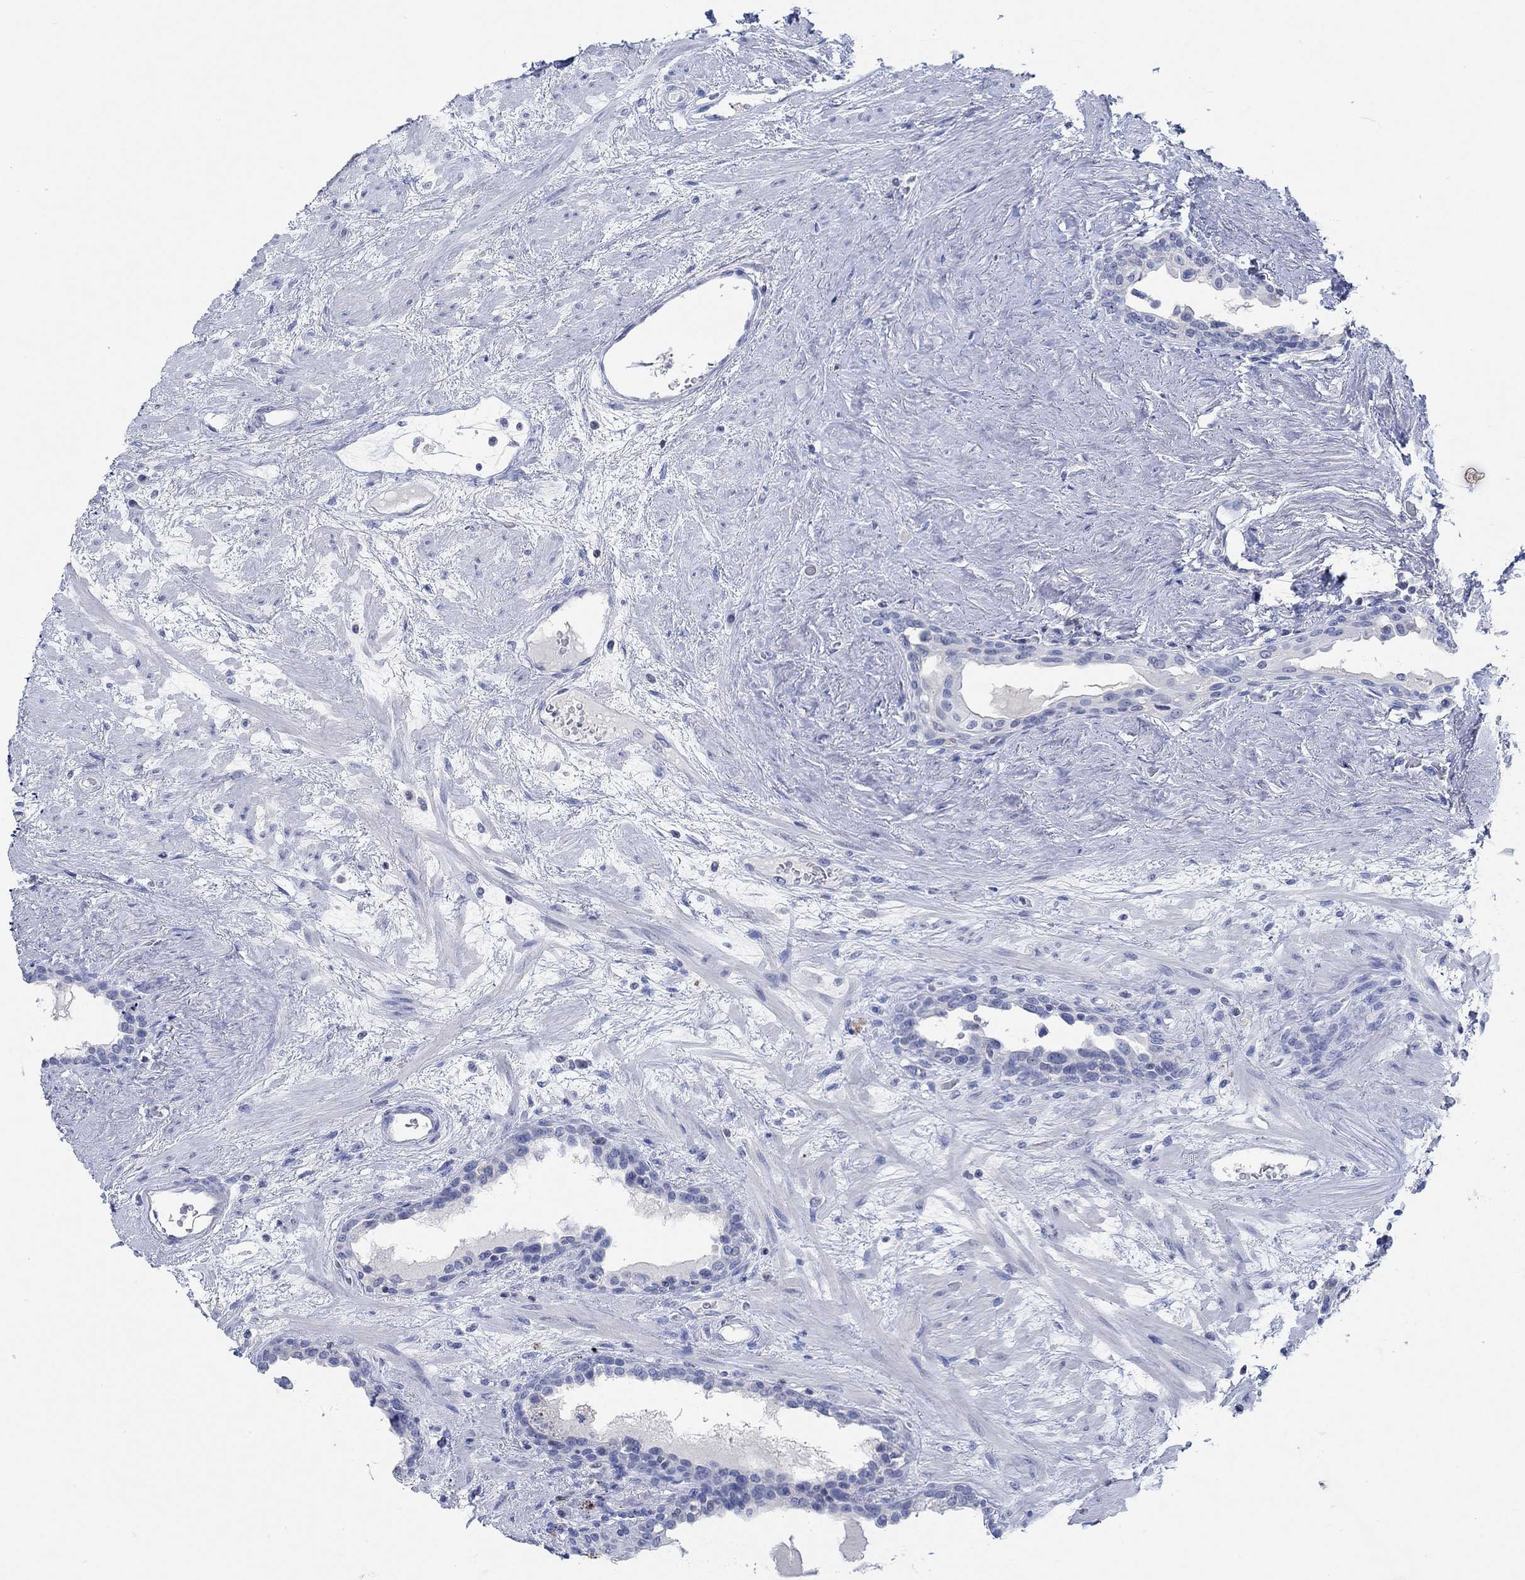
{"staining": {"intensity": "negative", "quantity": "none", "location": "none"}, "tissue": "prostate", "cell_type": "Glandular cells", "image_type": "normal", "snomed": [{"axis": "morphology", "description": "Normal tissue, NOS"}, {"axis": "topography", "description": "Prostate"}], "caption": "This is an immunohistochemistry (IHC) micrograph of benign prostate. There is no staining in glandular cells.", "gene": "PPP1R17", "patient": {"sex": "male", "age": 63}}